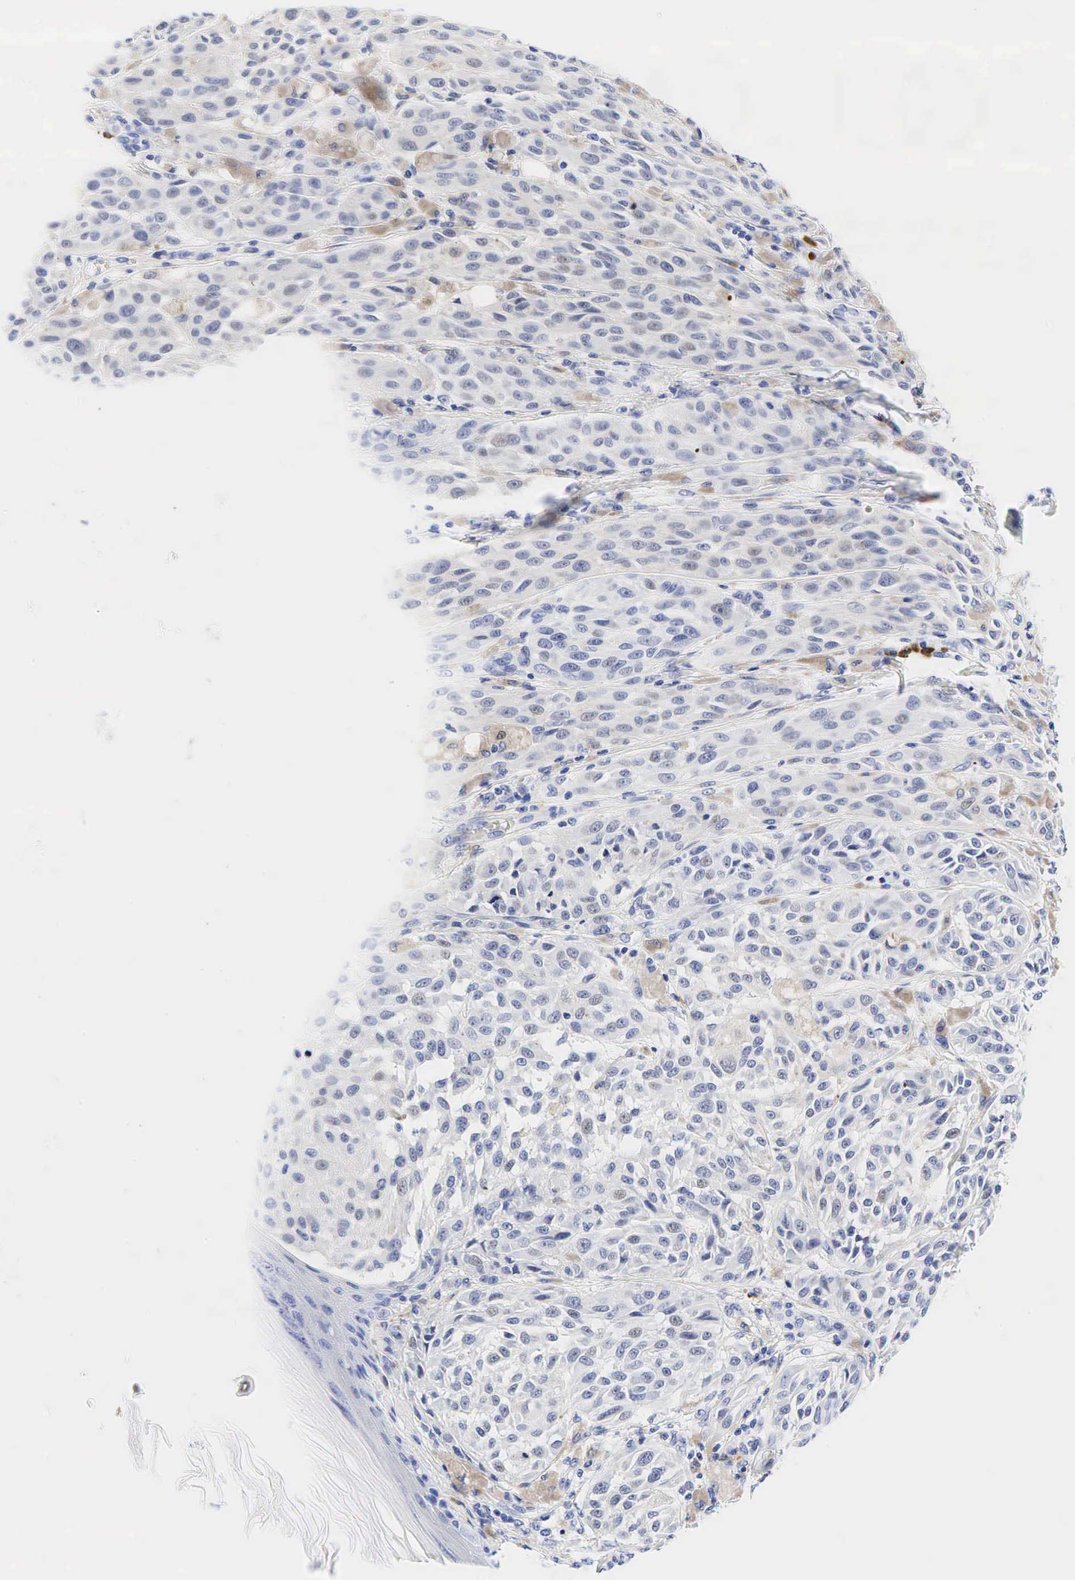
{"staining": {"intensity": "negative", "quantity": "none", "location": "none"}, "tissue": "melanoma", "cell_type": "Tumor cells", "image_type": "cancer", "snomed": [{"axis": "morphology", "description": "Malignant melanoma, NOS"}, {"axis": "topography", "description": "Skin"}], "caption": "A histopathology image of human melanoma is negative for staining in tumor cells.", "gene": "CD79A", "patient": {"sex": "male", "age": 44}}